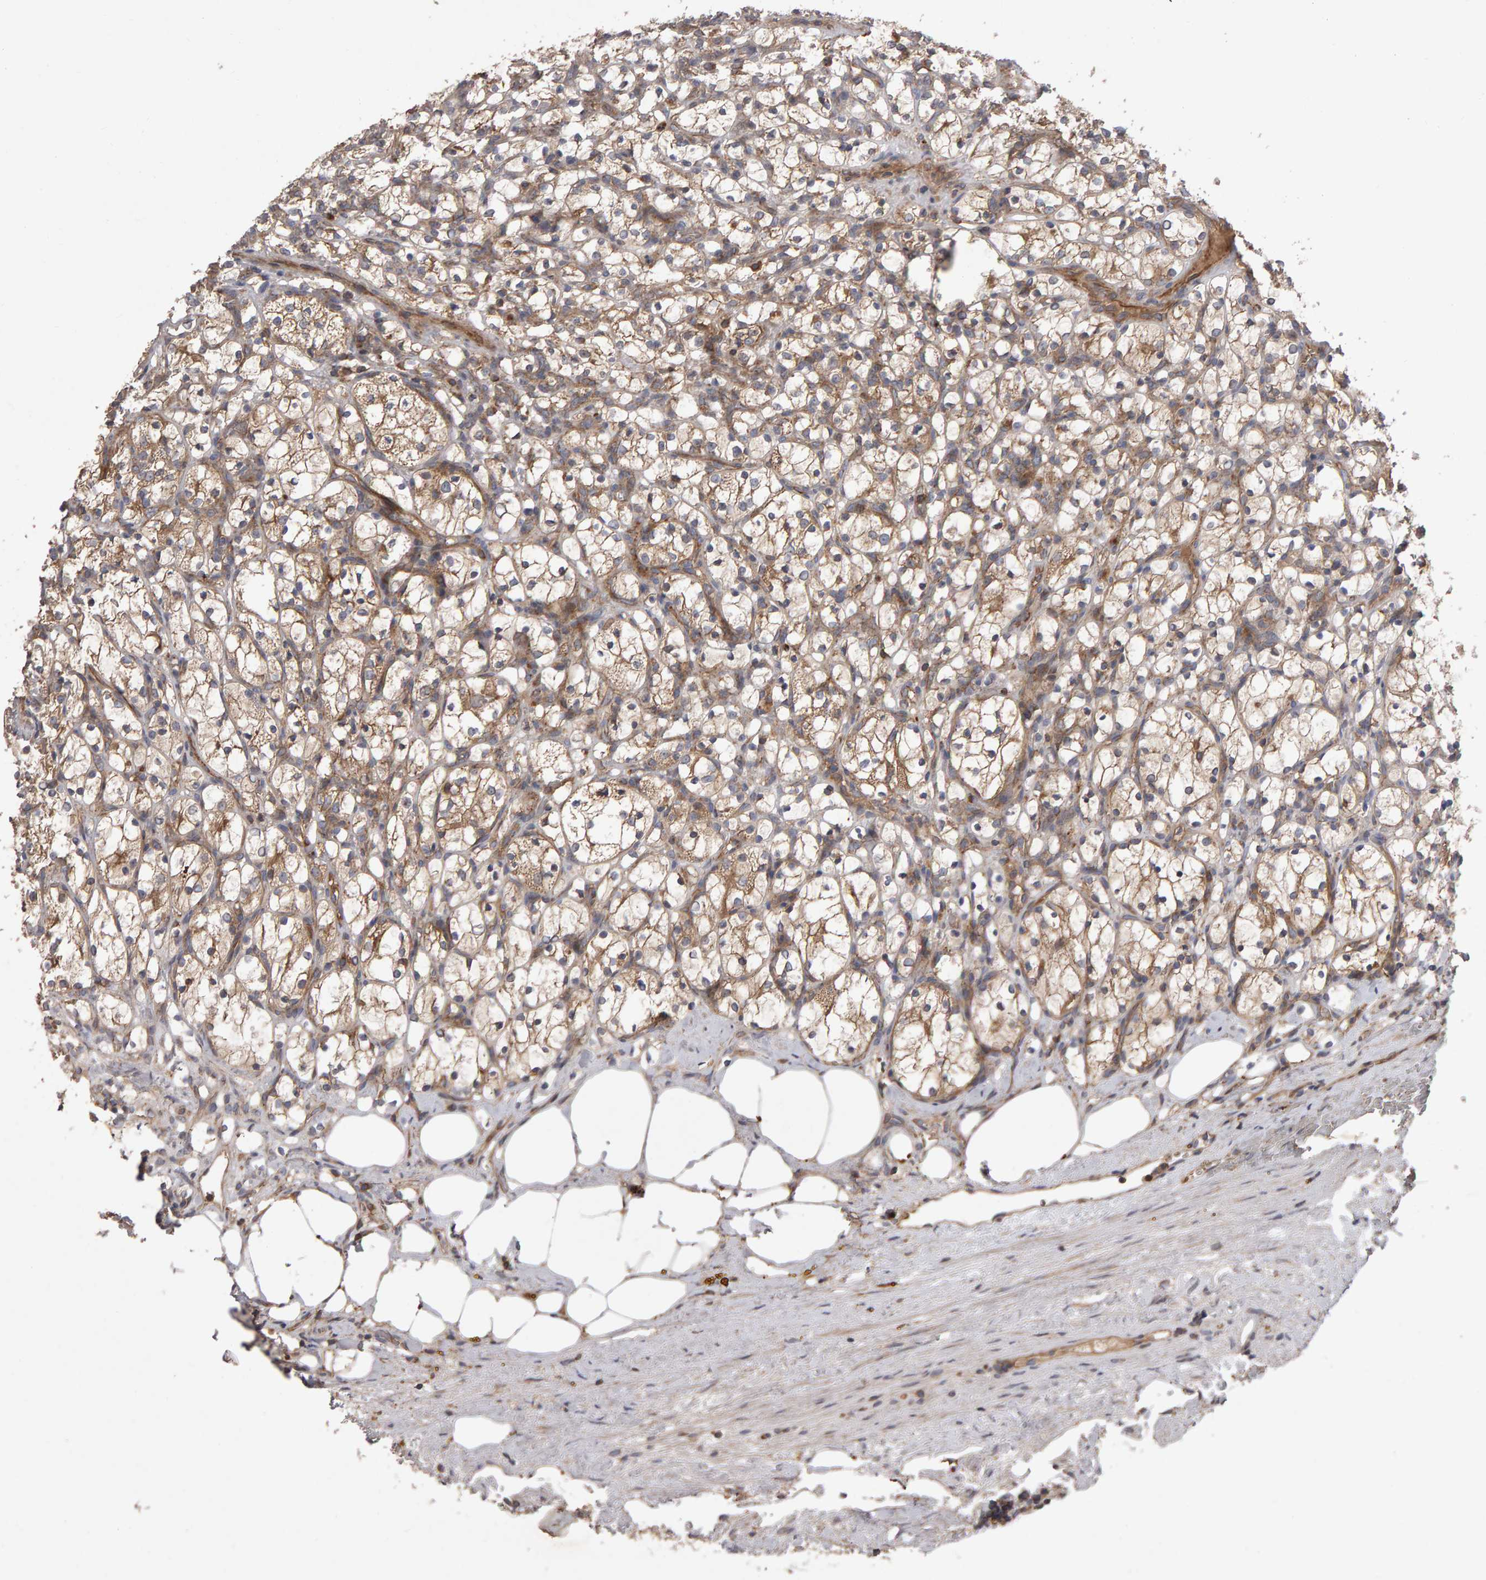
{"staining": {"intensity": "weak", "quantity": ">75%", "location": "cytoplasmic/membranous"}, "tissue": "renal cancer", "cell_type": "Tumor cells", "image_type": "cancer", "snomed": [{"axis": "morphology", "description": "Adenocarcinoma, NOS"}, {"axis": "topography", "description": "Kidney"}], "caption": "This histopathology image reveals immunohistochemistry staining of adenocarcinoma (renal), with low weak cytoplasmic/membranous staining in about >75% of tumor cells.", "gene": "PGS1", "patient": {"sex": "female", "age": 69}}